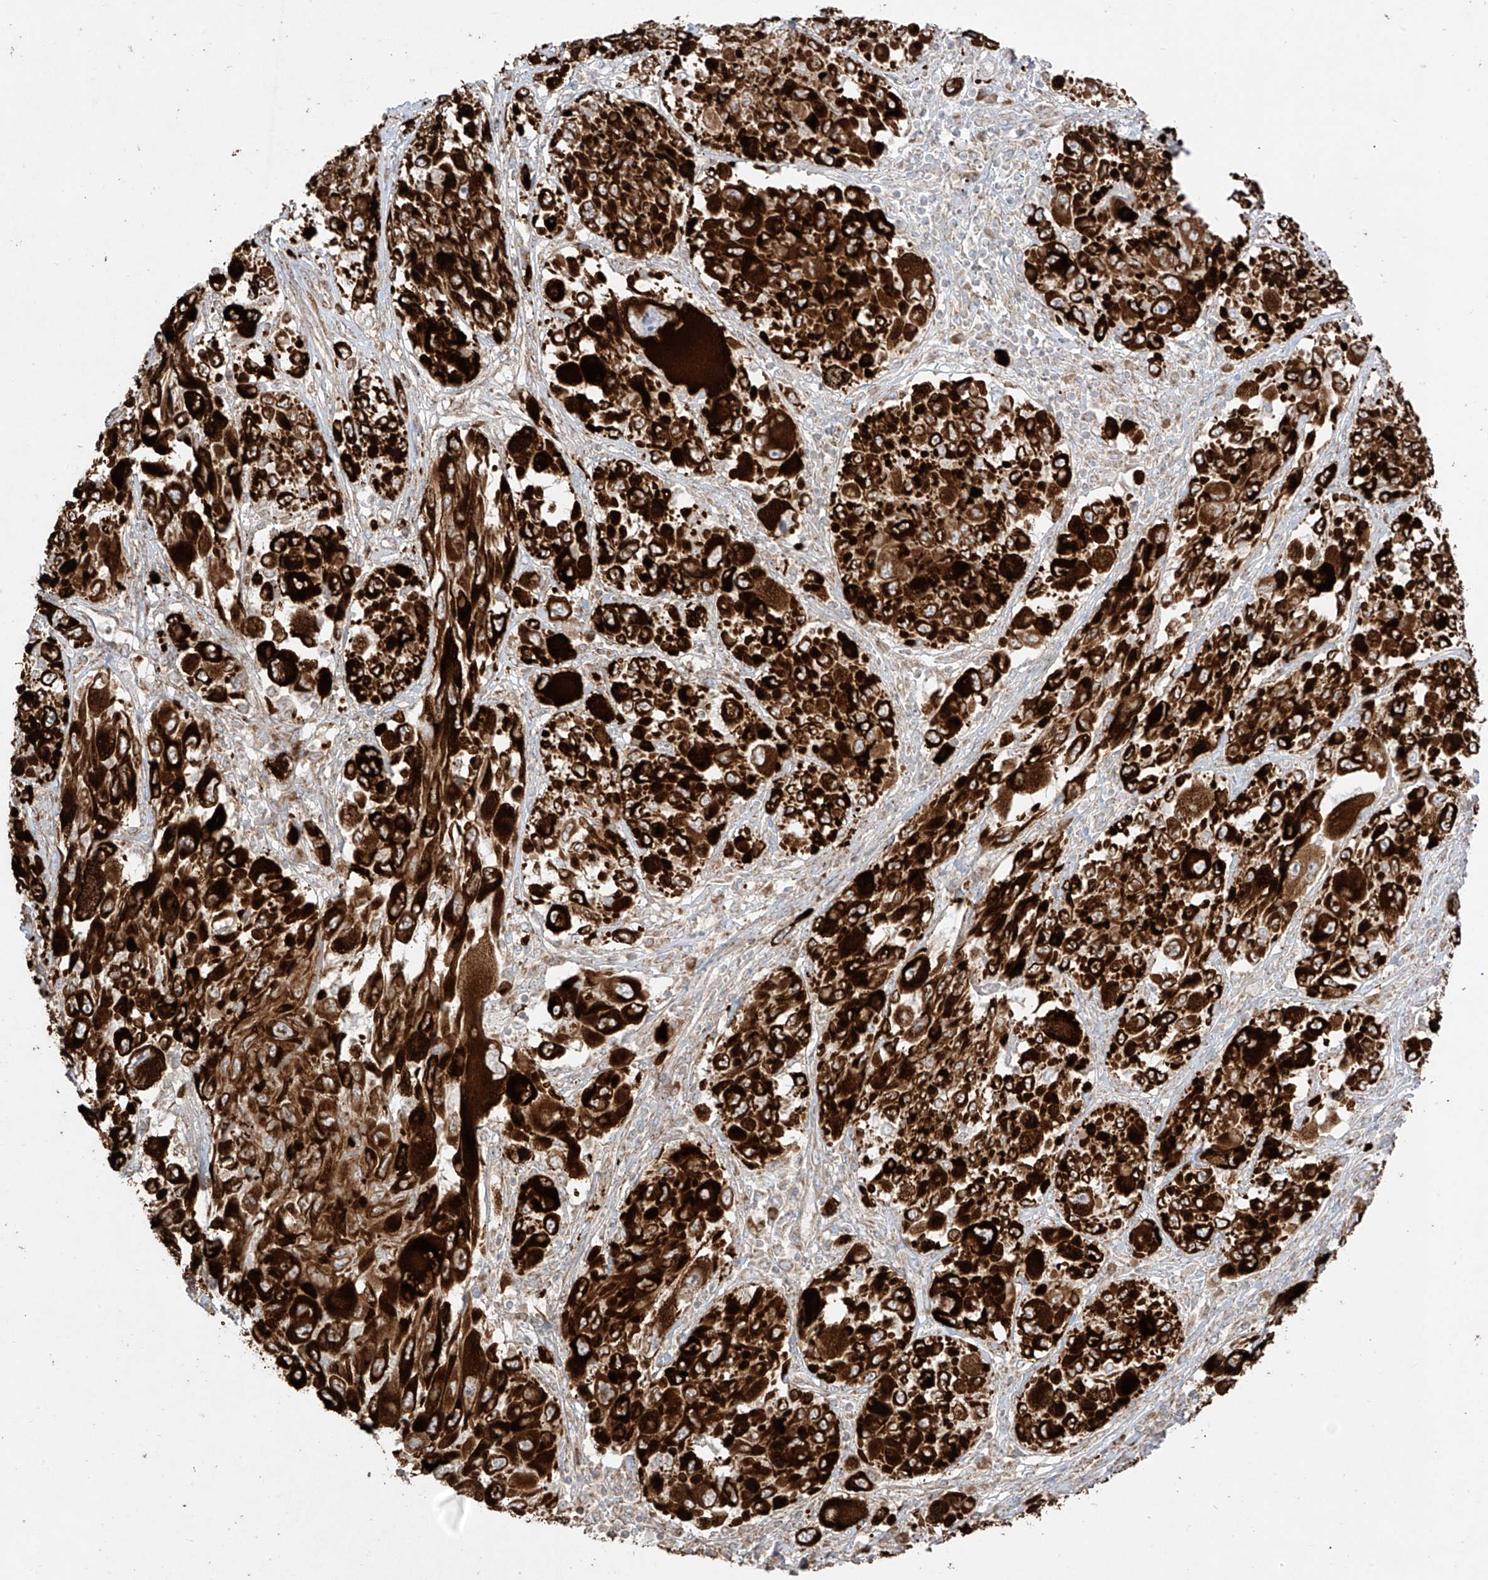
{"staining": {"intensity": "strong", "quantity": ">75%", "location": "cytoplasmic/membranous"}, "tissue": "melanoma", "cell_type": "Tumor cells", "image_type": "cancer", "snomed": [{"axis": "morphology", "description": "Malignant melanoma, NOS"}, {"axis": "topography", "description": "Skin"}], "caption": "Protein staining of malignant melanoma tissue shows strong cytoplasmic/membranous positivity in about >75% of tumor cells.", "gene": "COLGALT2", "patient": {"sex": "female", "age": 91}}